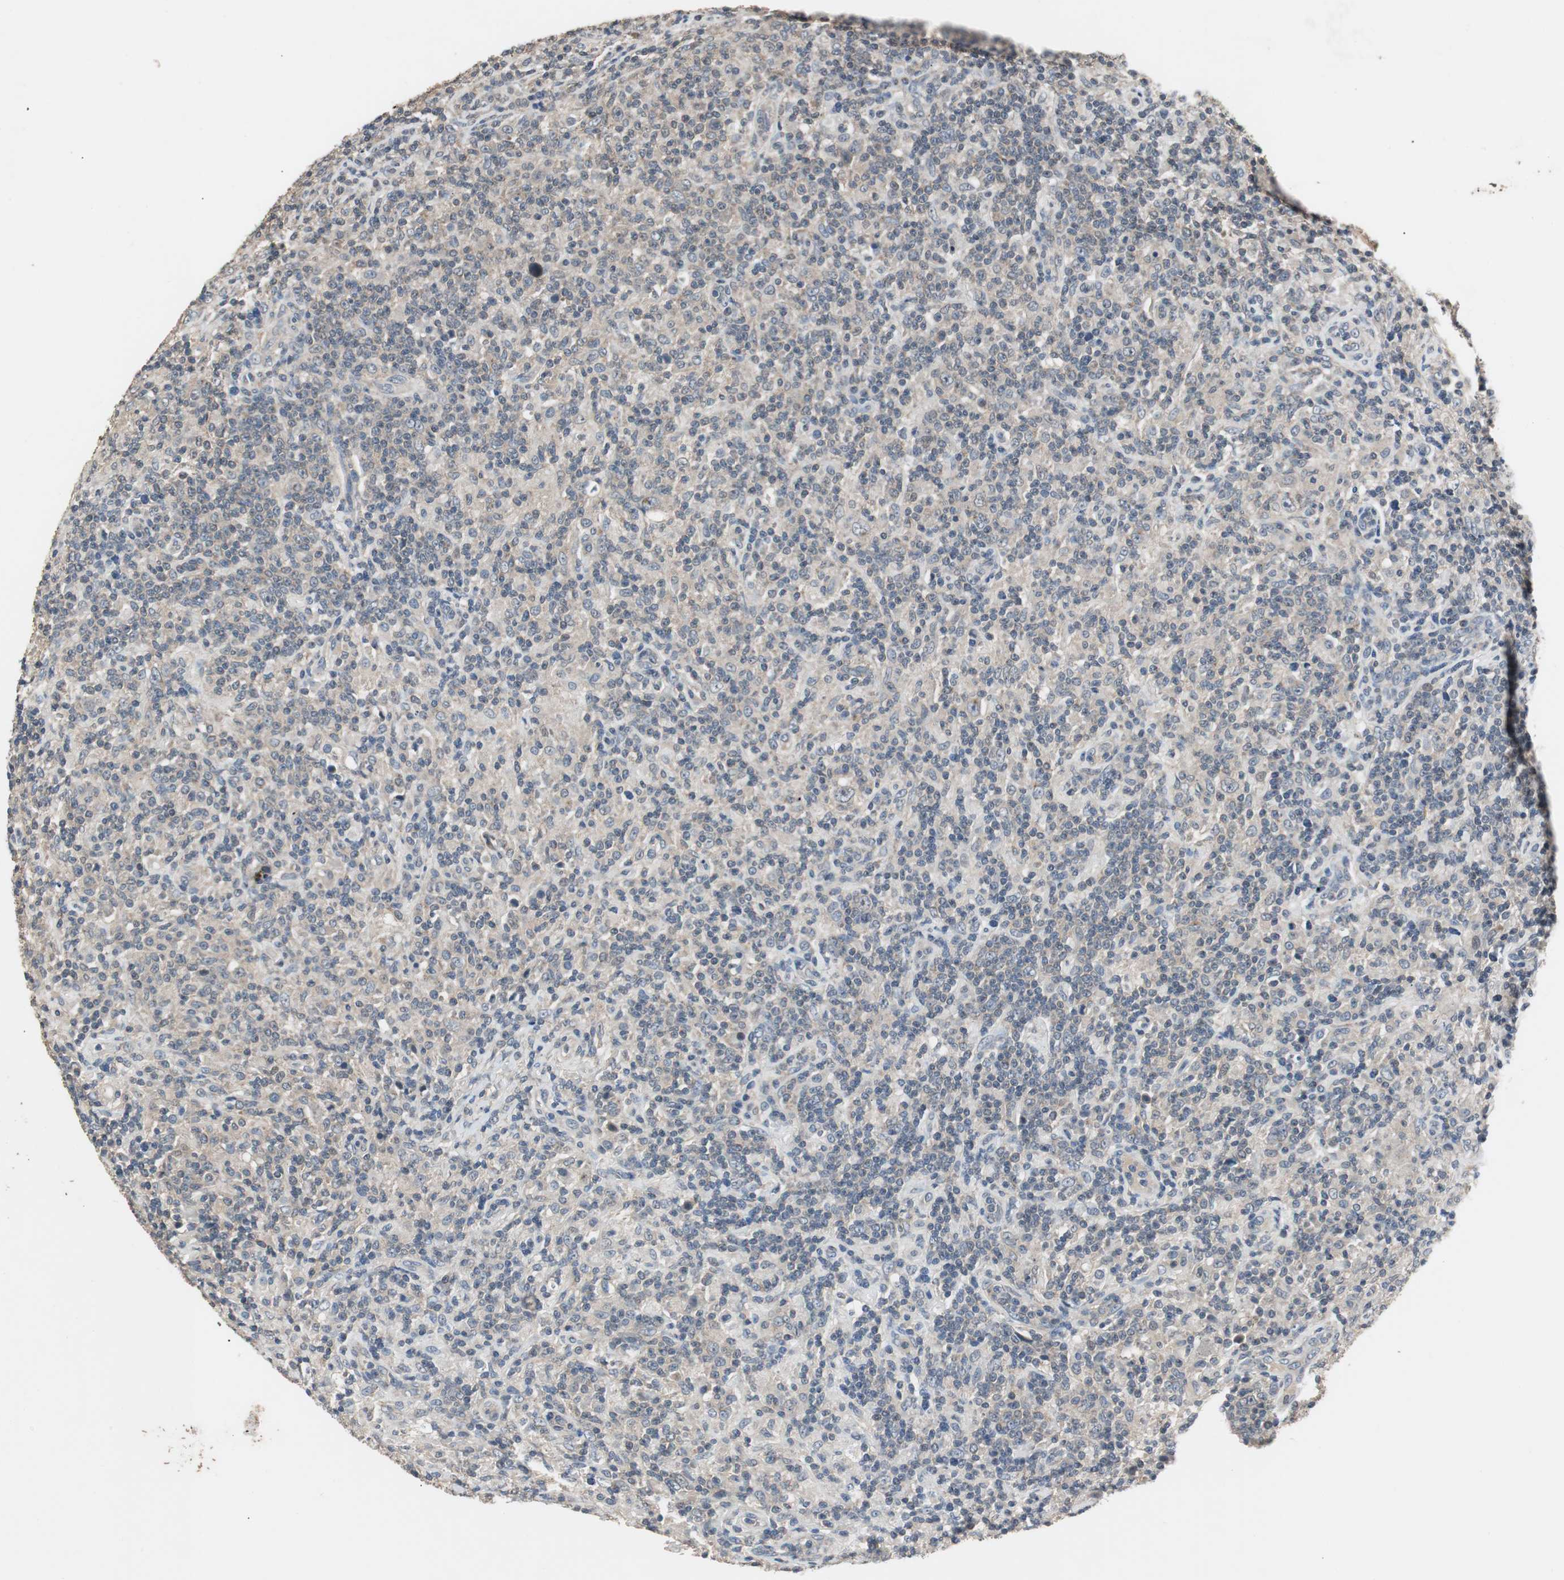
{"staining": {"intensity": "negative", "quantity": "none", "location": "none"}, "tissue": "lymphoma", "cell_type": "Tumor cells", "image_type": "cancer", "snomed": [{"axis": "morphology", "description": "Hodgkin's disease, NOS"}, {"axis": "topography", "description": "Lymph node"}], "caption": "Immunohistochemistry (IHC) micrograph of neoplastic tissue: human lymphoma stained with DAB demonstrates no significant protein staining in tumor cells. The staining was performed using DAB to visualize the protein expression in brown, while the nuclei were stained in blue with hematoxylin (Magnification: 20x).", "gene": "PTPRN2", "patient": {"sex": "male", "age": 70}}